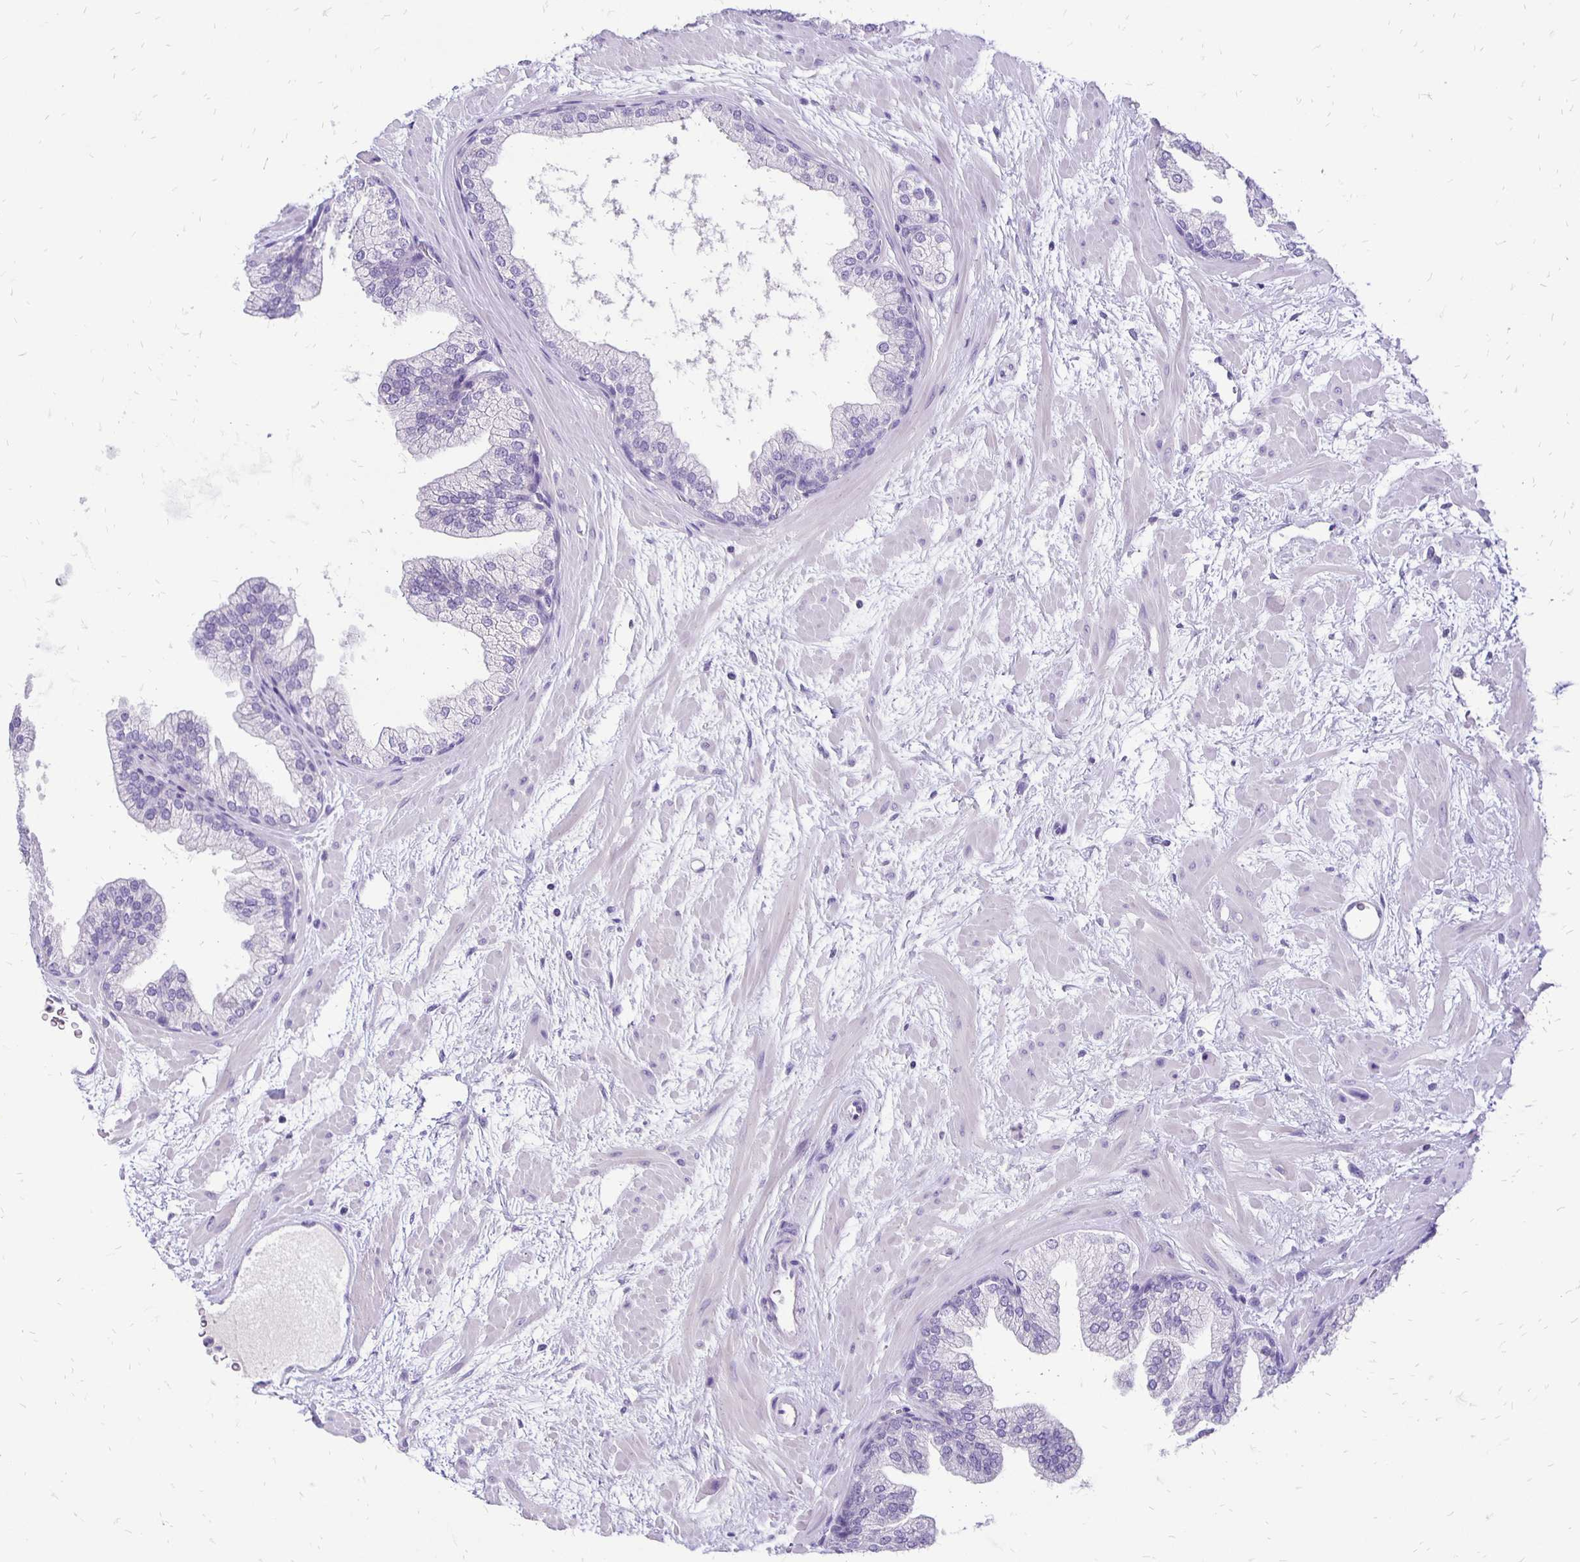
{"staining": {"intensity": "negative", "quantity": "none", "location": "none"}, "tissue": "prostate", "cell_type": "Glandular cells", "image_type": "normal", "snomed": [{"axis": "morphology", "description": "Normal tissue, NOS"}, {"axis": "topography", "description": "Prostate"}], "caption": "A high-resolution photomicrograph shows IHC staining of unremarkable prostate, which exhibits no significant expression in glandular cells. (DAB IHC, high magnification).", "gene": "ANKRD45", "patient": {"sex": "male", "age": 37}}